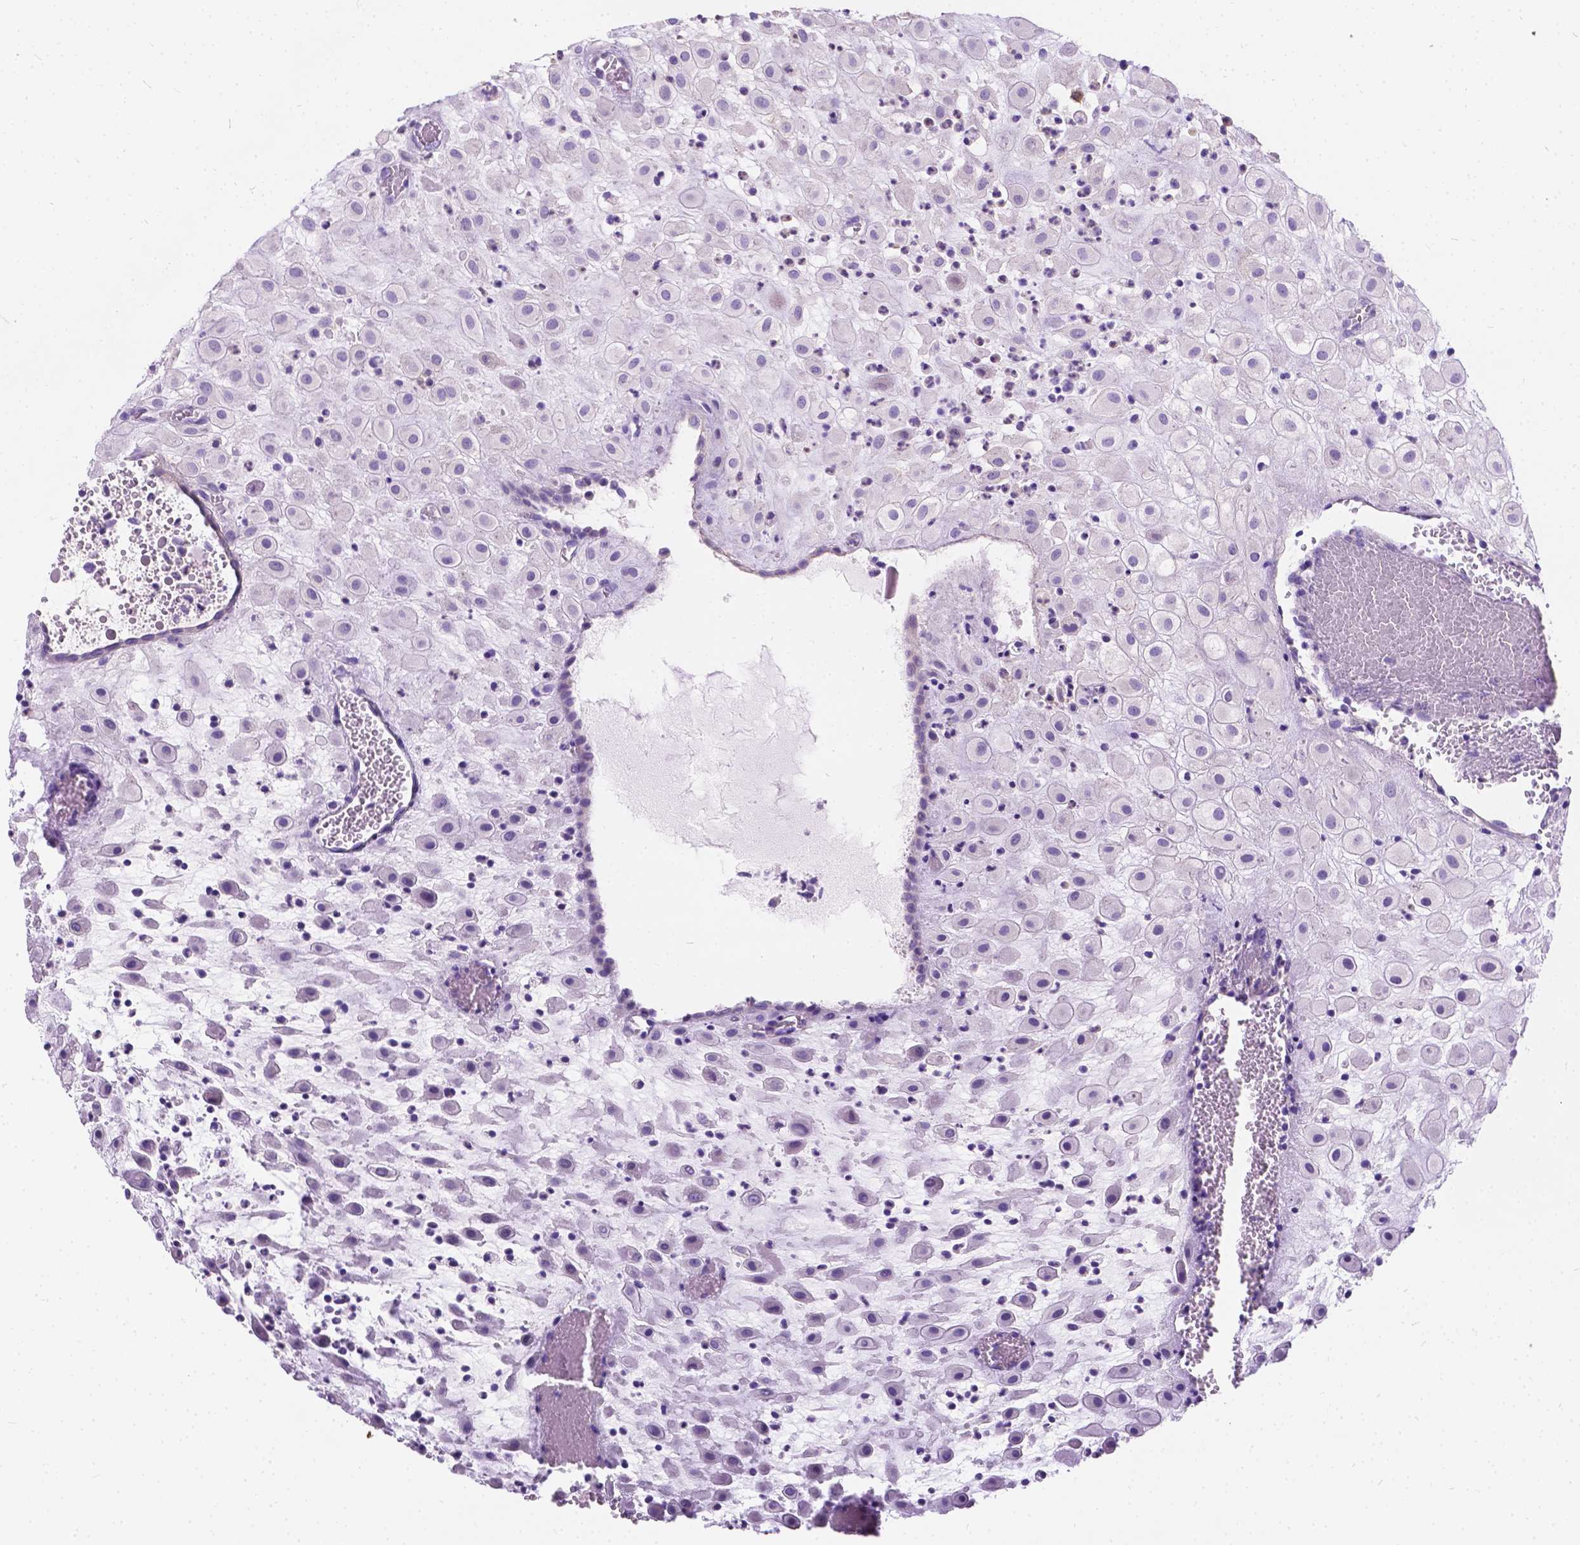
{"staining": {"intensity": "negative", "quantity": "none", "location": "none"}, "tissue": "placenta", "cell_type": "Decidual cells", "image_type": "normal", "snomed": [{"axis": "morphology", "description": "Normal tissue, NOS"}, {"axis": "topography", "description": "Placenta"}], "caption": "Unremarkable placenta was stained to show a protein in brown. There is no significant expression in decidual cells. Nuclei are stained in blue.", "gene": "GNAO1", "patient": {"sex": "female", "age": 24}}